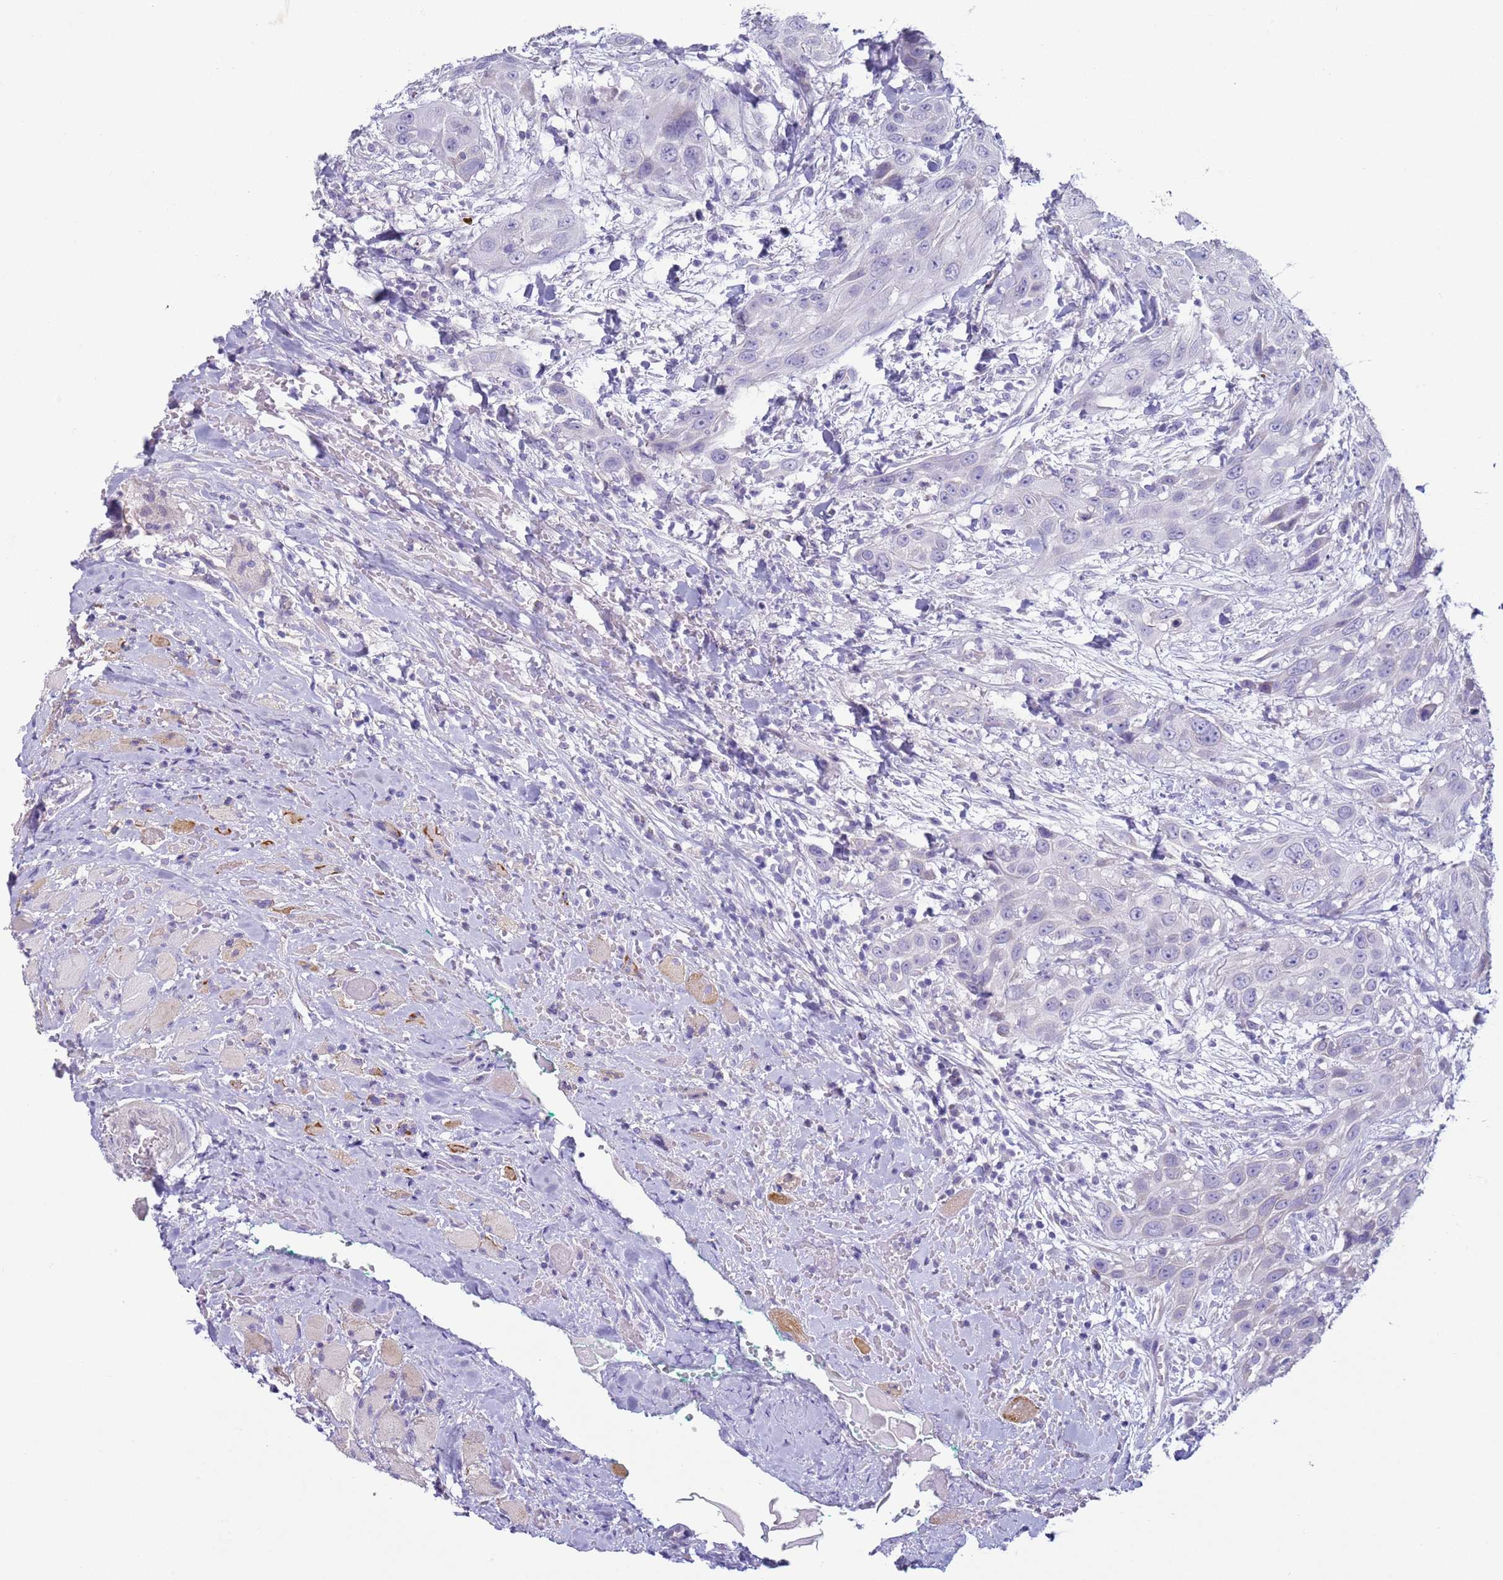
{"staining": {"intensity": "negative", "quantity": "none", "location": "none"}, "tissue": "head and neck cancer", "cell_type": "Tumor cells", "image_type": "cancer", "snomed": [{"axis": "morphology", "description": "Squamous cell carcinoma, NOS"}, {"axis": "topography", "description": "Head-Neck"}], "caption": "Tumor cells show no significant positivity in head and neck cancer (squamous cell carcinoma).", "gene": "NPAP1", "patient": {"sex": "male", "age": 81}}